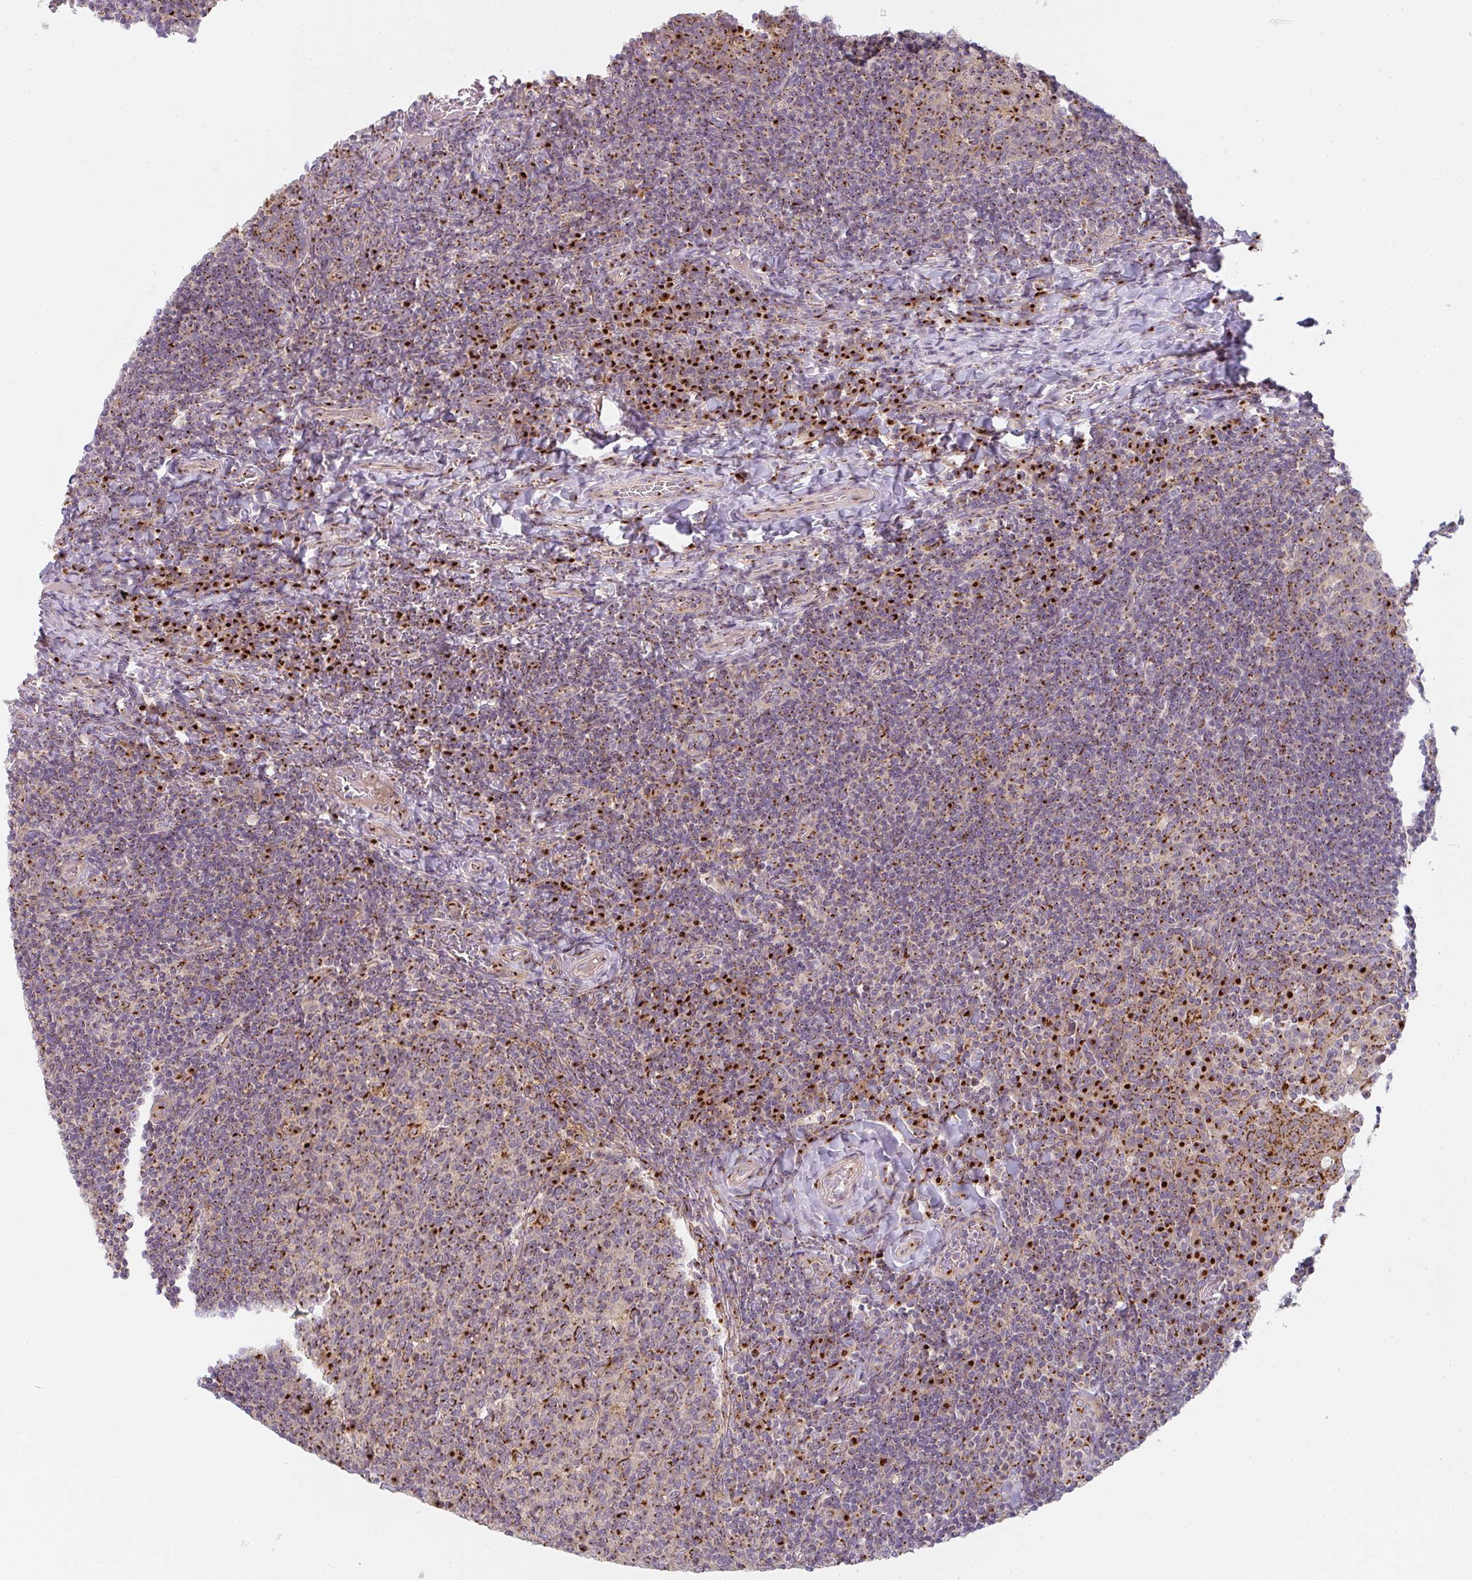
{"staining": {"intensity": "strong", "quantity": ">75%", "location": "cytoplasmic/membranous"}, "tissue": "tonsil", "cell_type": "Germinal center cells", "image_type": "normal", "snomed": [{"axis": "morphology", "description": "Normal tissue, NOS"}, {"axis": "topography", "description": "Tonsil"}], "caption": "Protein expression analysis of benign tonsil exhibits strong cytoplasmic/membranous expression in approximately >75% of germinal center cells.", "gene": "GVQW3", "patient": {"sex": "female", "age": 10}}